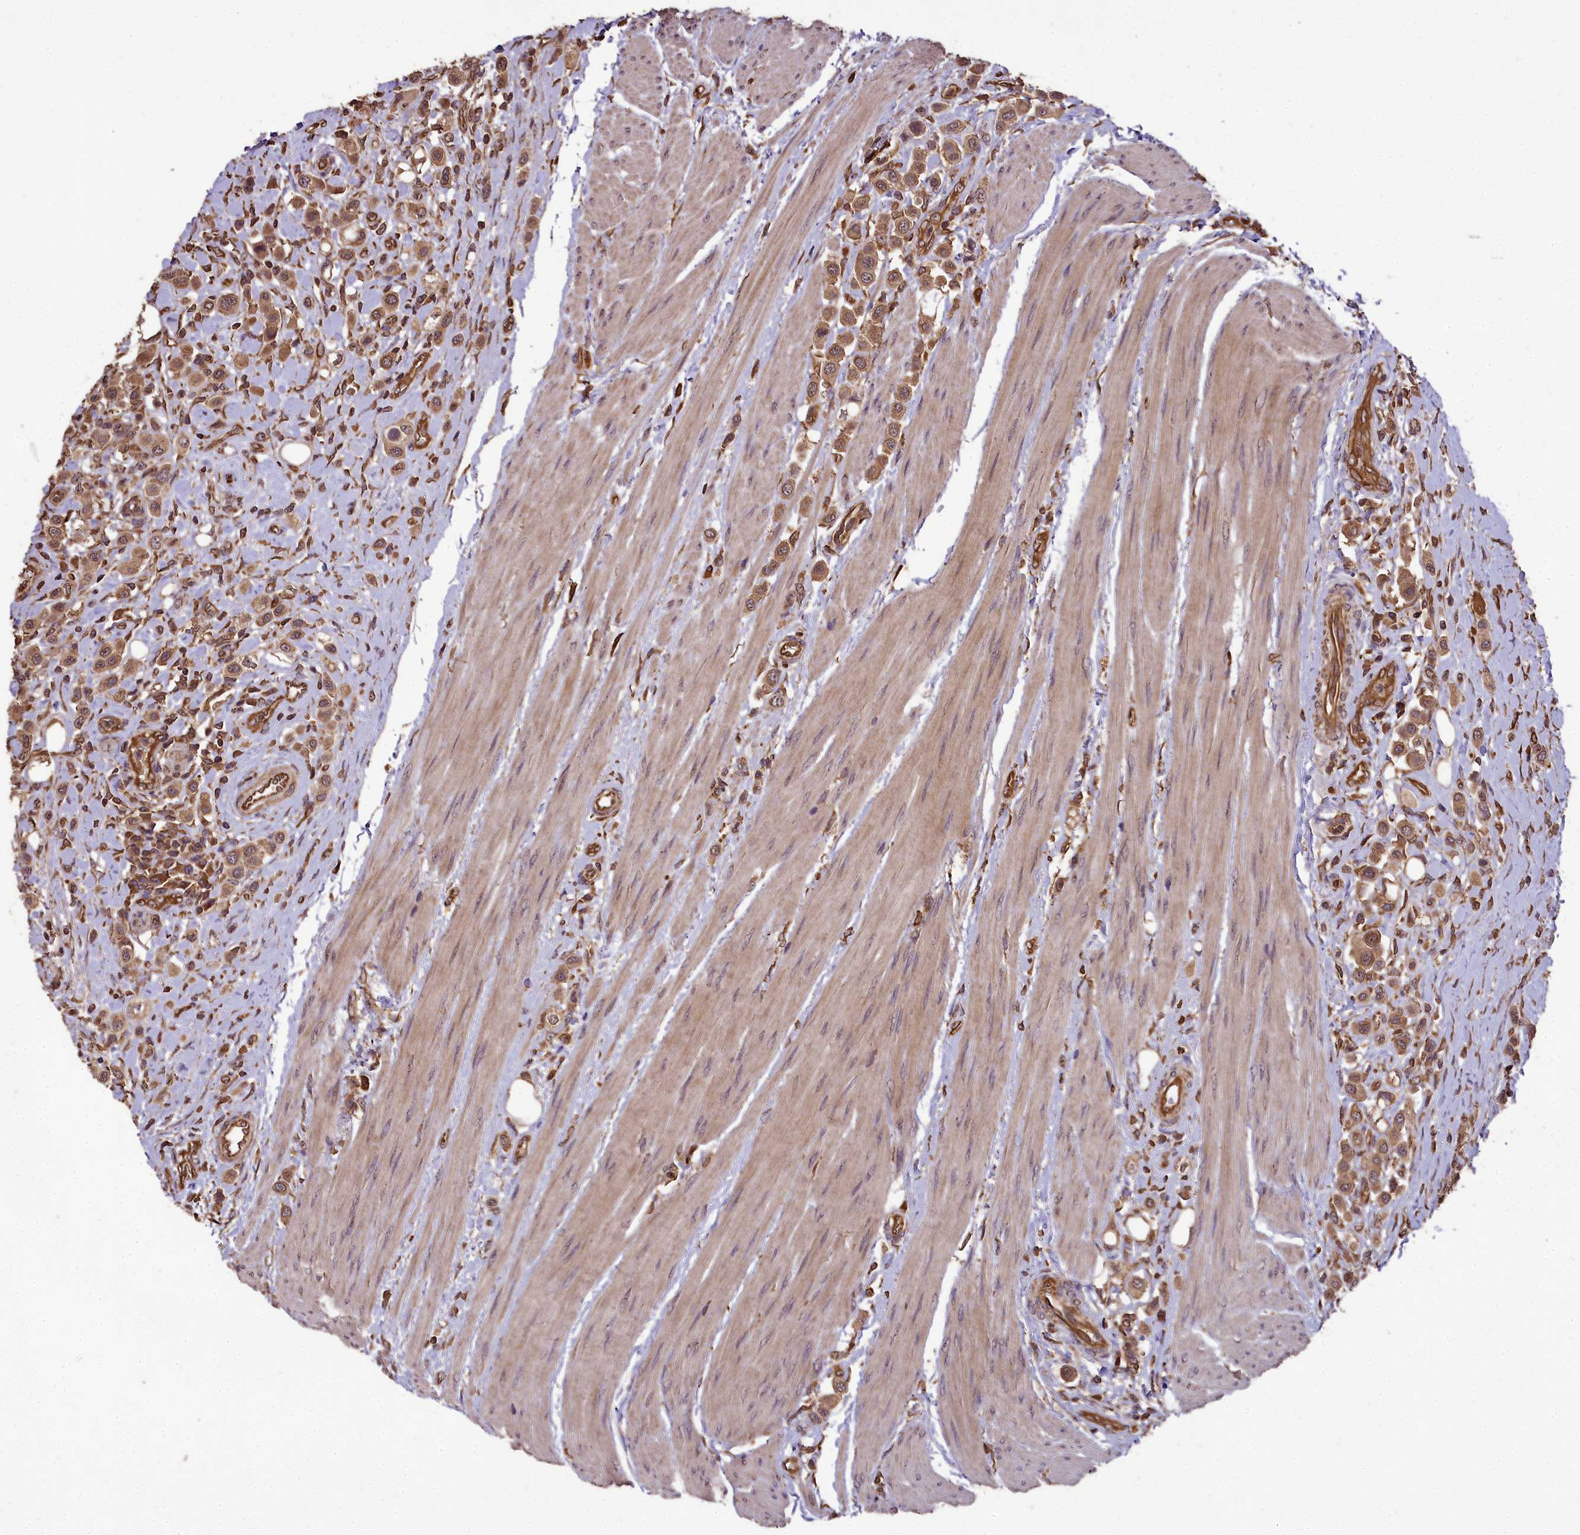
{"staining": {"intensity": "moderate", "quantity": ">75%", "location": "cytoplasmic/membranous"}, "tissue": "urothelial cancer", "cell_type": "Tumor cells", "image_type": "cancer", "snomed": [{"axis": "morphology", "description": "Urothelial carcinoma, High grade"}, {"axis": "topography", "description": "Urinary bladder"}], "caption": "Protein expression analysis of urothelial cancer shows moderate cytoplasmic/membranous positivity in approximately >75% of tumor cells.", "gene": "TTLL10", "patient": {"sex": "male", "age": 50}}